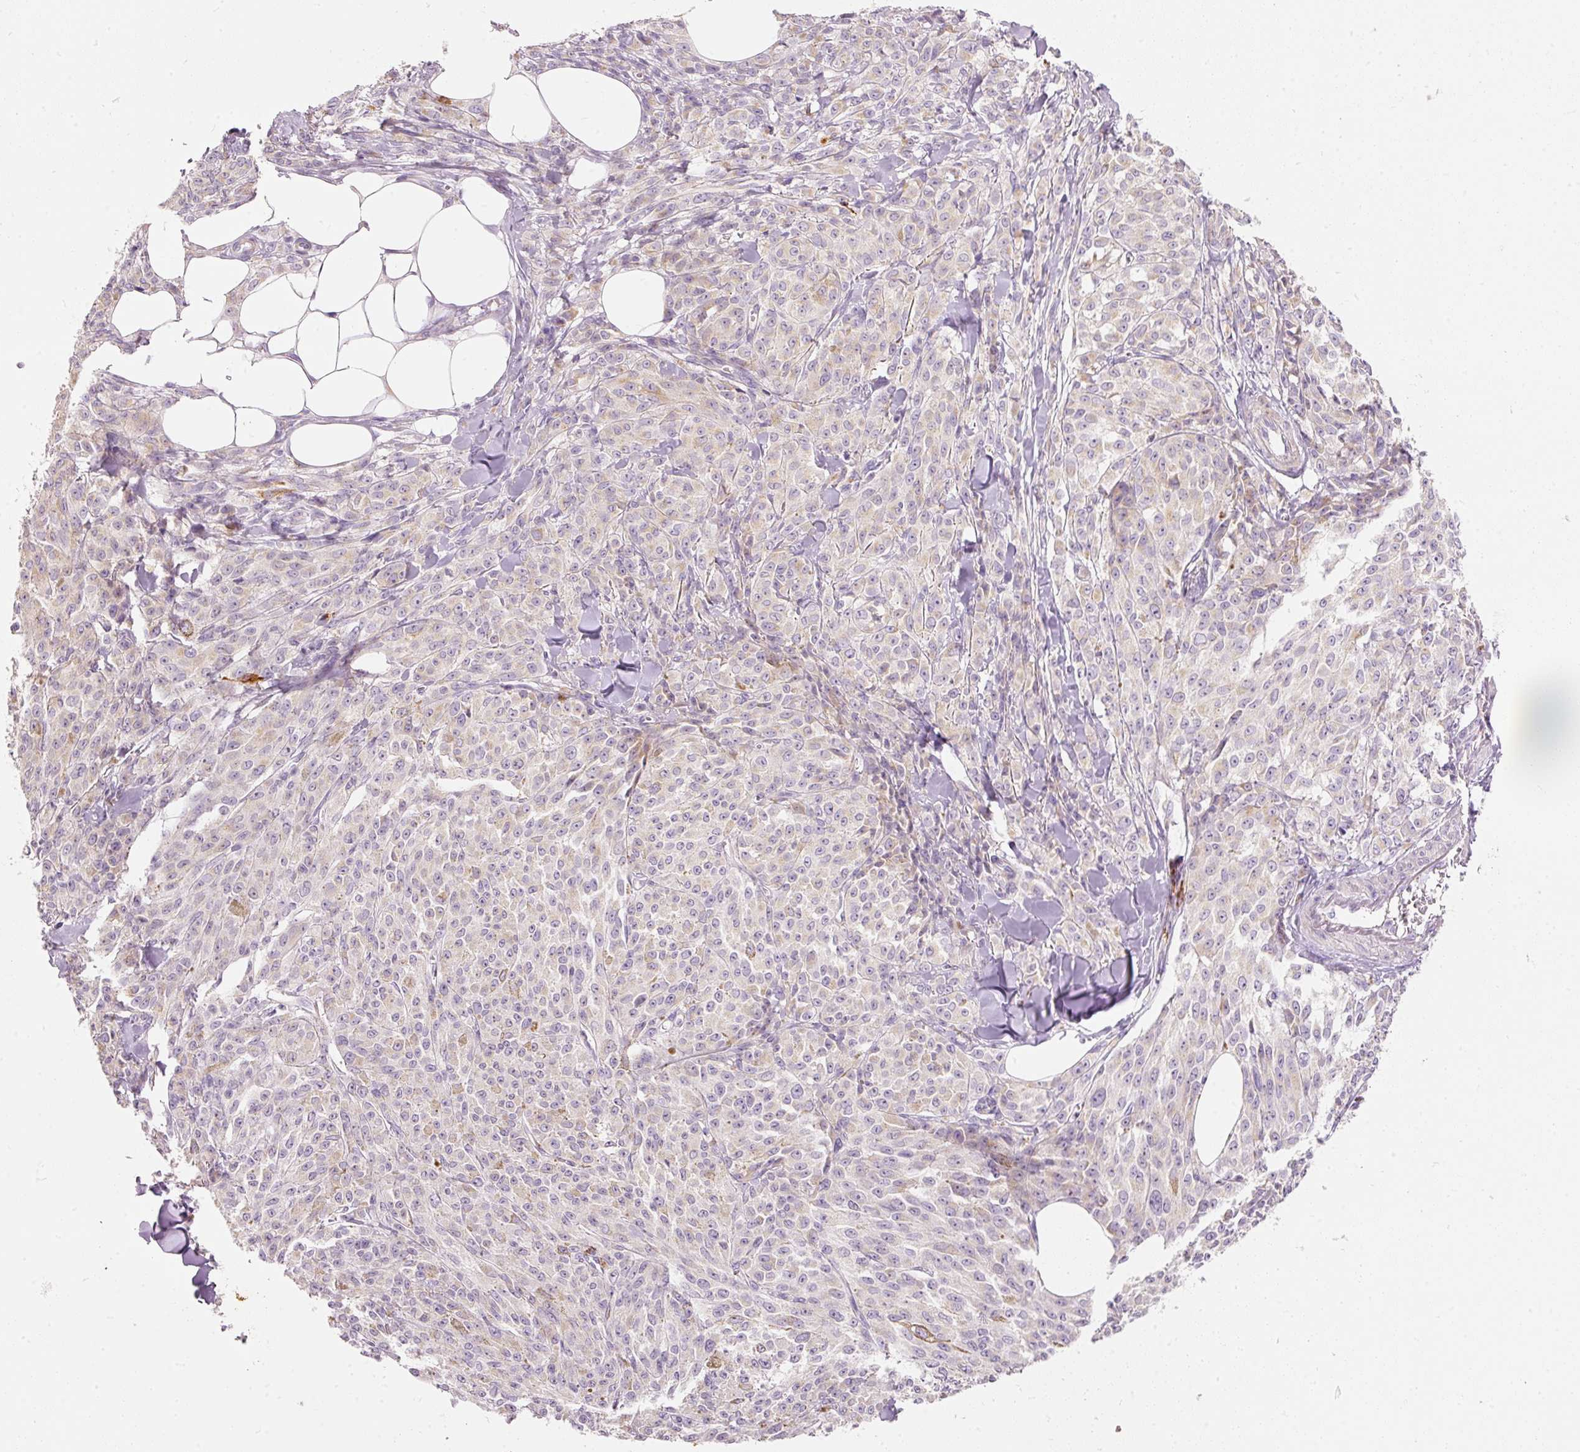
{"staining": {"intensity": "negative", "quantity": "none", "location": "none"}, "tissue": "melanoma", "cell_type": "Tumor cells", "image_type": "cancer", "snomed": [{"axis": "morphology", "description": "Malignant melanoma, NOS"}, {"axis": "topography", "description": "Skin"}], "caption": "Tumor cells are negative for brown protein staining in malignant melanoma. (Brightfield microscopy of DAB (3,3'-diaminobenzidine) immunohistochemistry at high magnification).", "gene": "MTHFD2", "patient": {"sex": "female", "age": 52}}